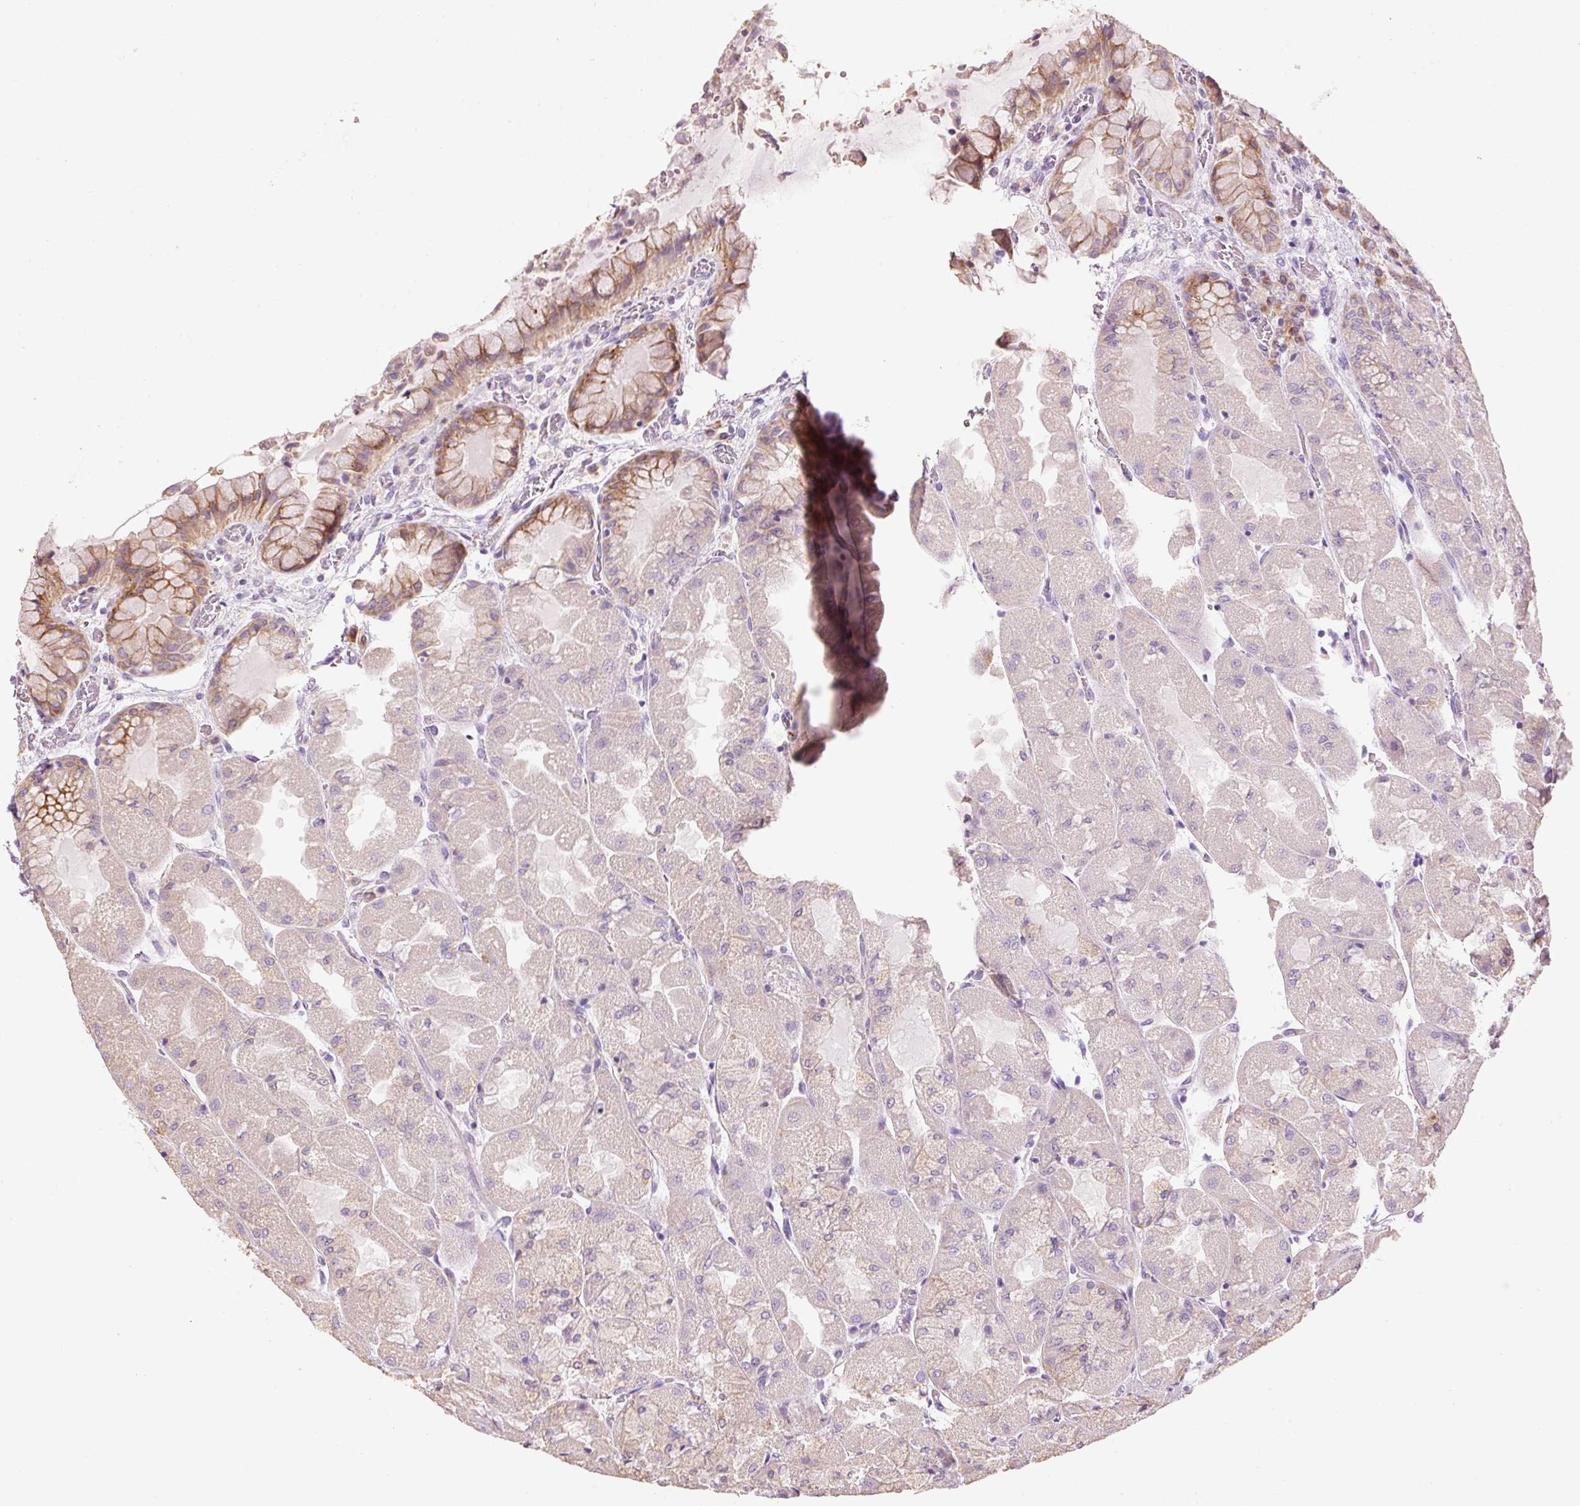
{"staining": {"intensity": "strong", "quantity": "25%-75%", "location": "cytoplasmic/membranous"}, "tissue": "stomach", "cell_type": "Glandular cells", "image_type": "normal", "snomed": [{"axis": "morphology", "description": "Normal tissue, NOS"}, {"axis": "topography", "description": "Stomach"}], "caption": "Glandular cells reveal strong cytoplasmic/membranous expression in approximately 25%-75% of cells in benign stomach. The staining was performed using DAB, with brown indicating positive protein expression. Nuclei are stained blue with hematoxylin.", "gene": "HAX1", "patient": {"sex": "female", "age": 61}}